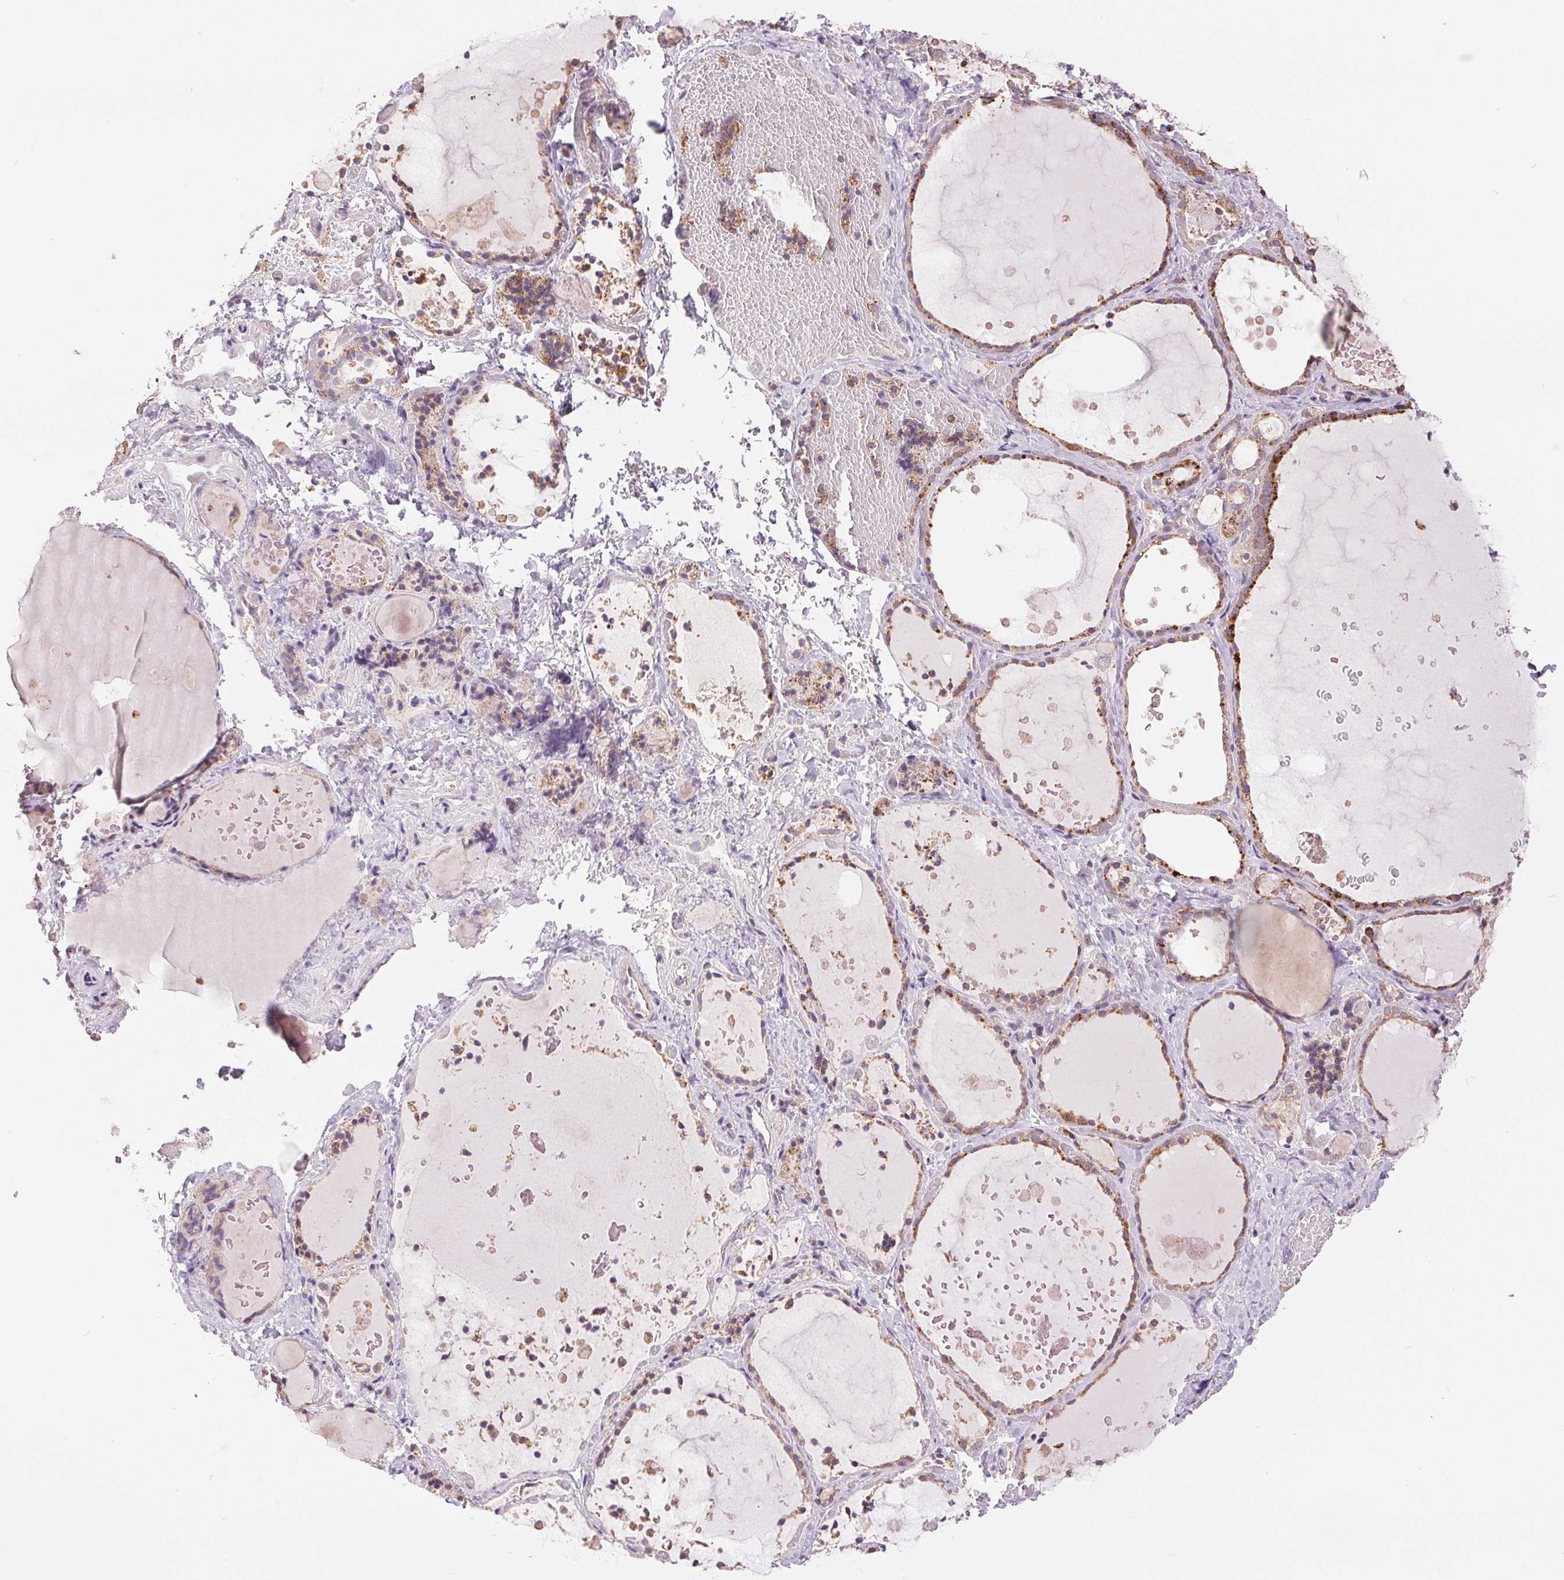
{"staining": {"intensity": "moderate", "quantity": ">75%", "location": "cytoplasmic/membranous"}, "tissue": "thyroid gland", "cell_type": "Glandular cells", "image_type": "normal", "snomed": [{"axis": "morphology", "description": "Normal tissue, NOS"}, {"axis": "topography", "description": "Thyroid gland"}], "caption": "Immunohistochemical staining of benign thyroid gland displays >75% levels of moderate cytoplasmic/membranous protein staining in about >75% of glandular cells.", "gene": "DGUOK", "patient": {"sex": "female", "age": 56}}